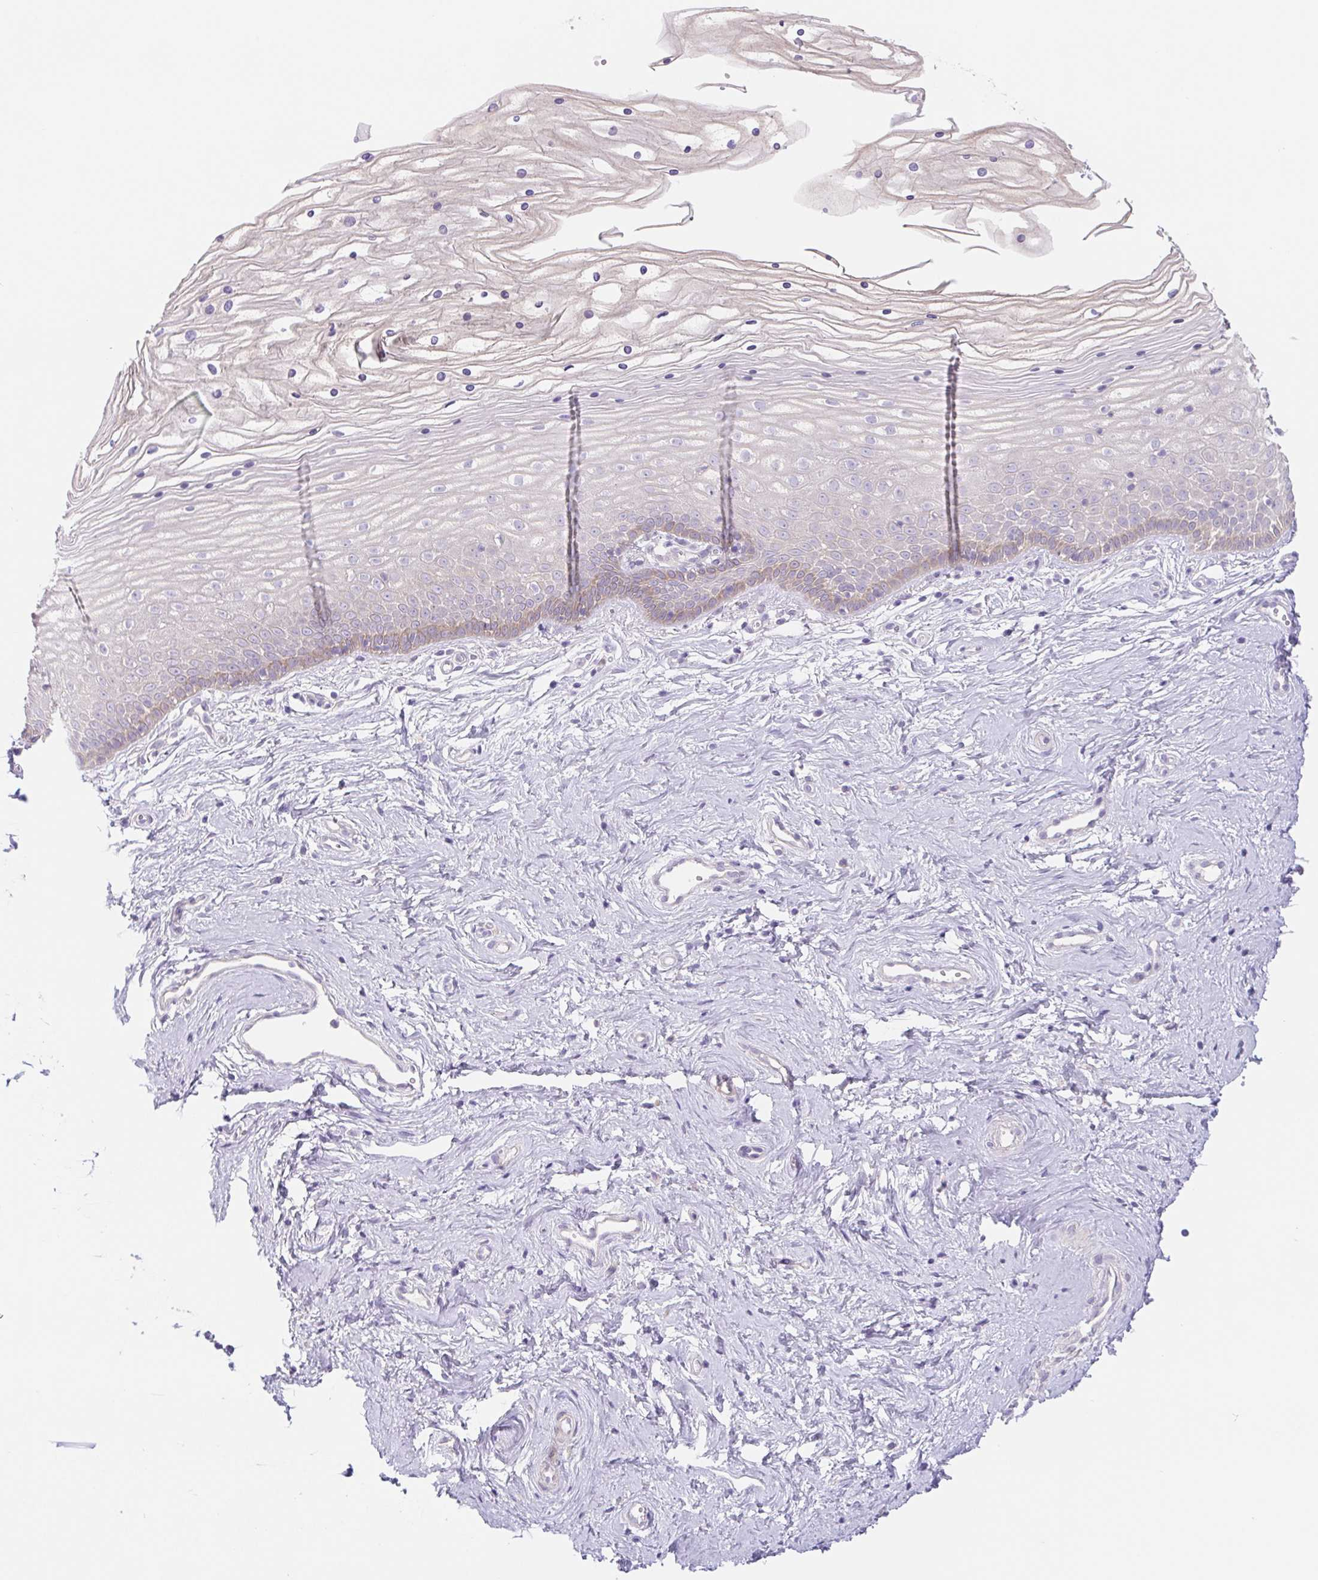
{"staining": {"intensity": "weak", "quantity": "<25%", "location": "cytoplasmic/membranous"}, "tissue": "vagina", "cell_type": "Squamous epithelial cells", "image_type": "normal", "snomed": [{"axis": "morphology", "description": "Normal tissue, NOS"}, {"axis": "topography", "description": "Vagina"}], "caption": "Immunohistochemistry (IHC) micrograph of benign vagina stained for a protein (brown), which displays no staining in squamous epithelial cells. The staining was performed using DAB (3,3'-diaminobenzidine) to visualize the protein expression in brown, while the nuclei were stained in blue with hematoxylin (Magnification: 20x).", "gene": "DYNC2LI1", "patient": {"sex": "female", "age": 38}}